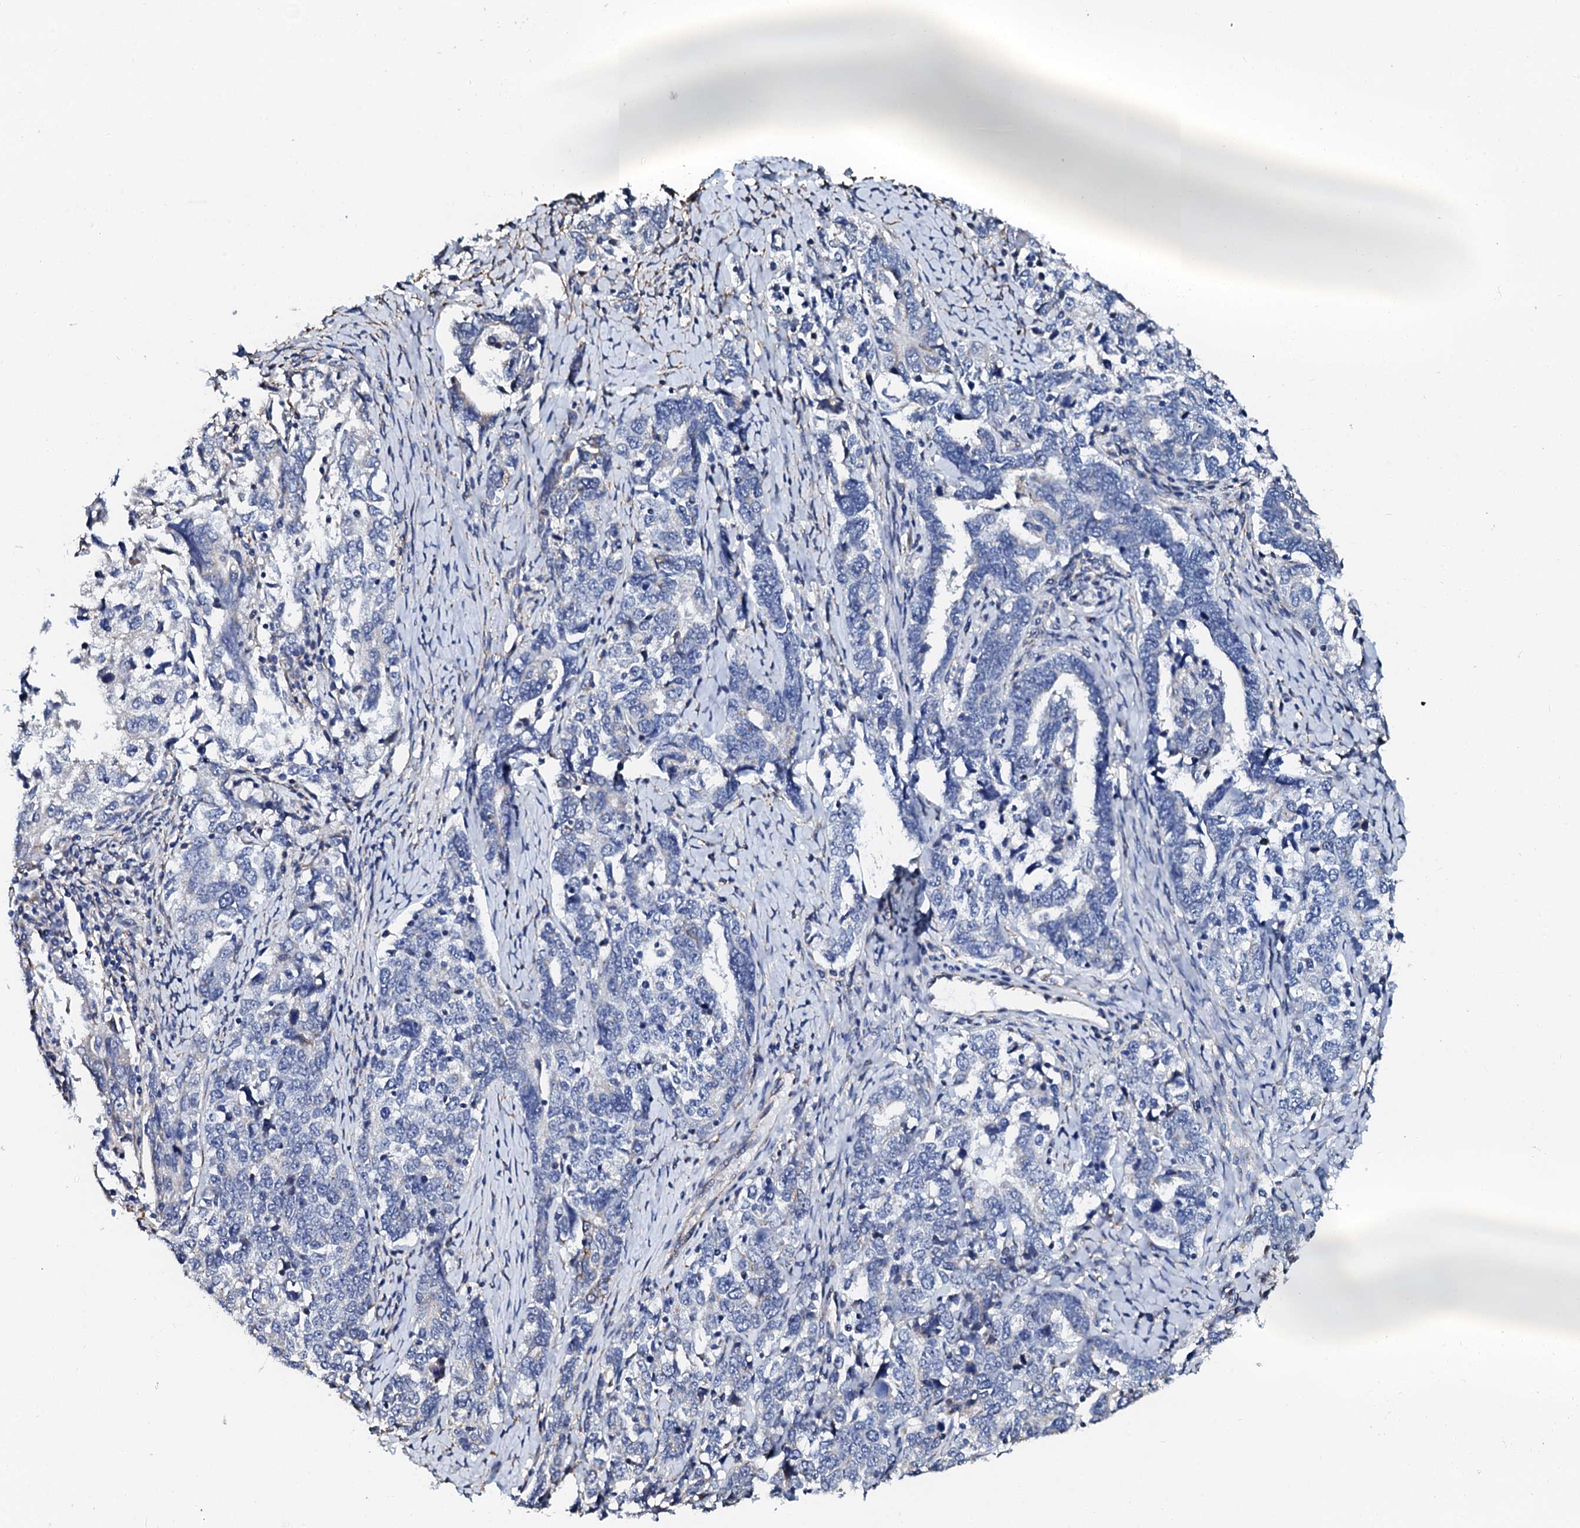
{"staining": {"intensity": "negative", "quantity": "none", "location": "none"}, "tissue": "ovarian cancer", "cell_type": "Tumor cells", "image_type": "cancer", "snomed": [{"axis": "morphology", "description": "Carcinoma, endometroid"}, {"axis": "topography", "description": "Ovary"}], "caption": "Tumor cells are negative for protein expression in human ovarian cancer (endometroid carcinoma). (Brightfield microscopy of DAB immunohistochemistry (IHC) at high magnification).", "gene": "AKAP3", "patient": {"sex": "female", "age": 62}}